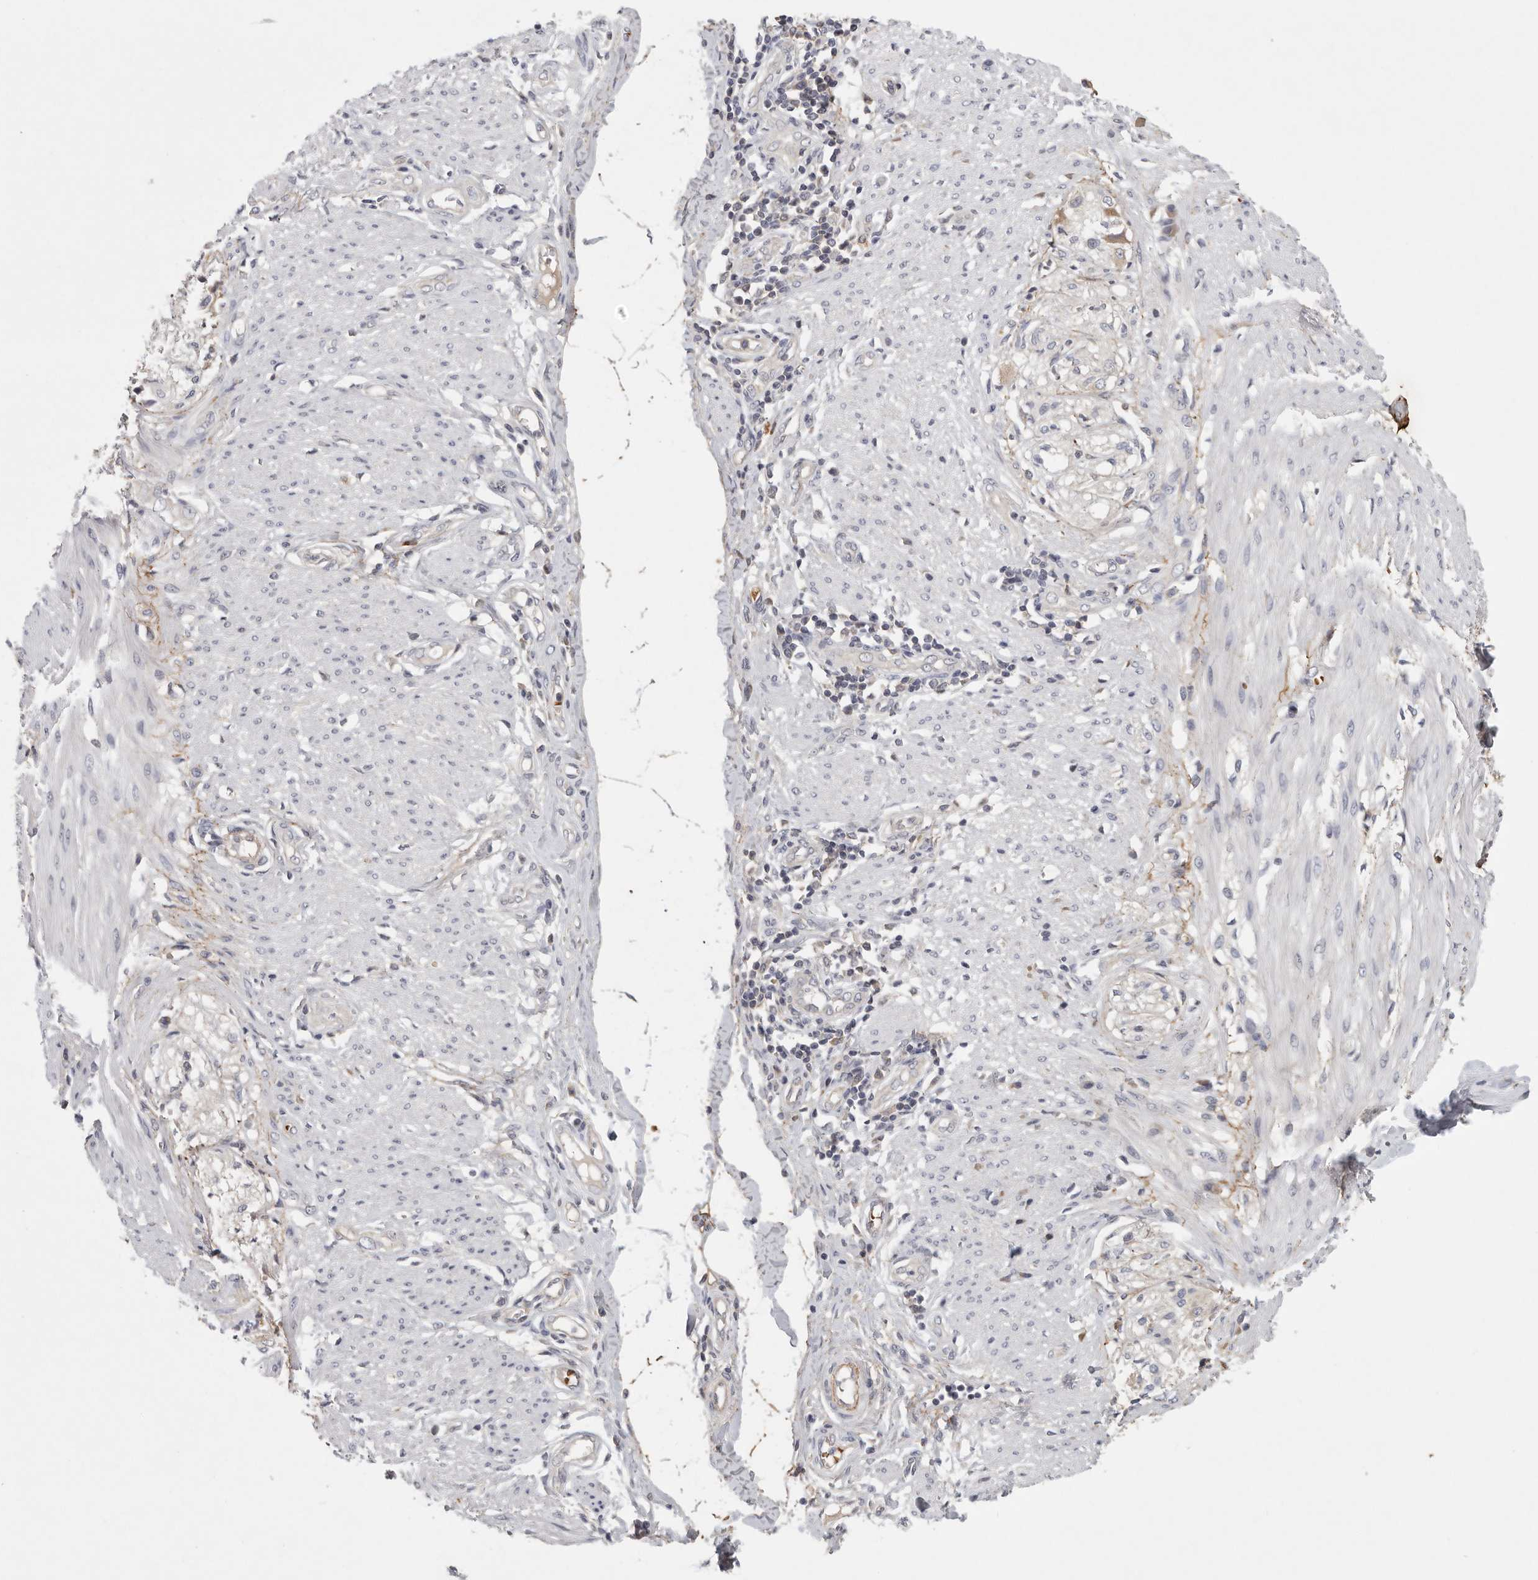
{"staining": {"intensity": "weak", "quantity": "25%-75%", "location": "cytoplasmic/membranous"}, "tissue": "smooth muscle", "cell_type": "Smooth muscle cells", "image_type": "normal", "snomed": [{"axis": "morphology", "description": "Normal tissue, NOS"}, {"axis": "morphology", "description": "Adenocarcinoma, NOS"}, {"axis": "topography", "description": "Colon"}, {"axis": "topography", "description": "Peripheral nerve tissue"}], "caption": "Smooth muscle cells exhibit low levels of weak cytoplasmic/membranous positivity in about 25%-75% of cells in benign human smooth muscle. (DAB (3,3'-diaminobenzidine) IHC with brightfield microscopy, high magnification).", "gene": "CFAP298", "patient": {"sex": "male", "age": 14}}